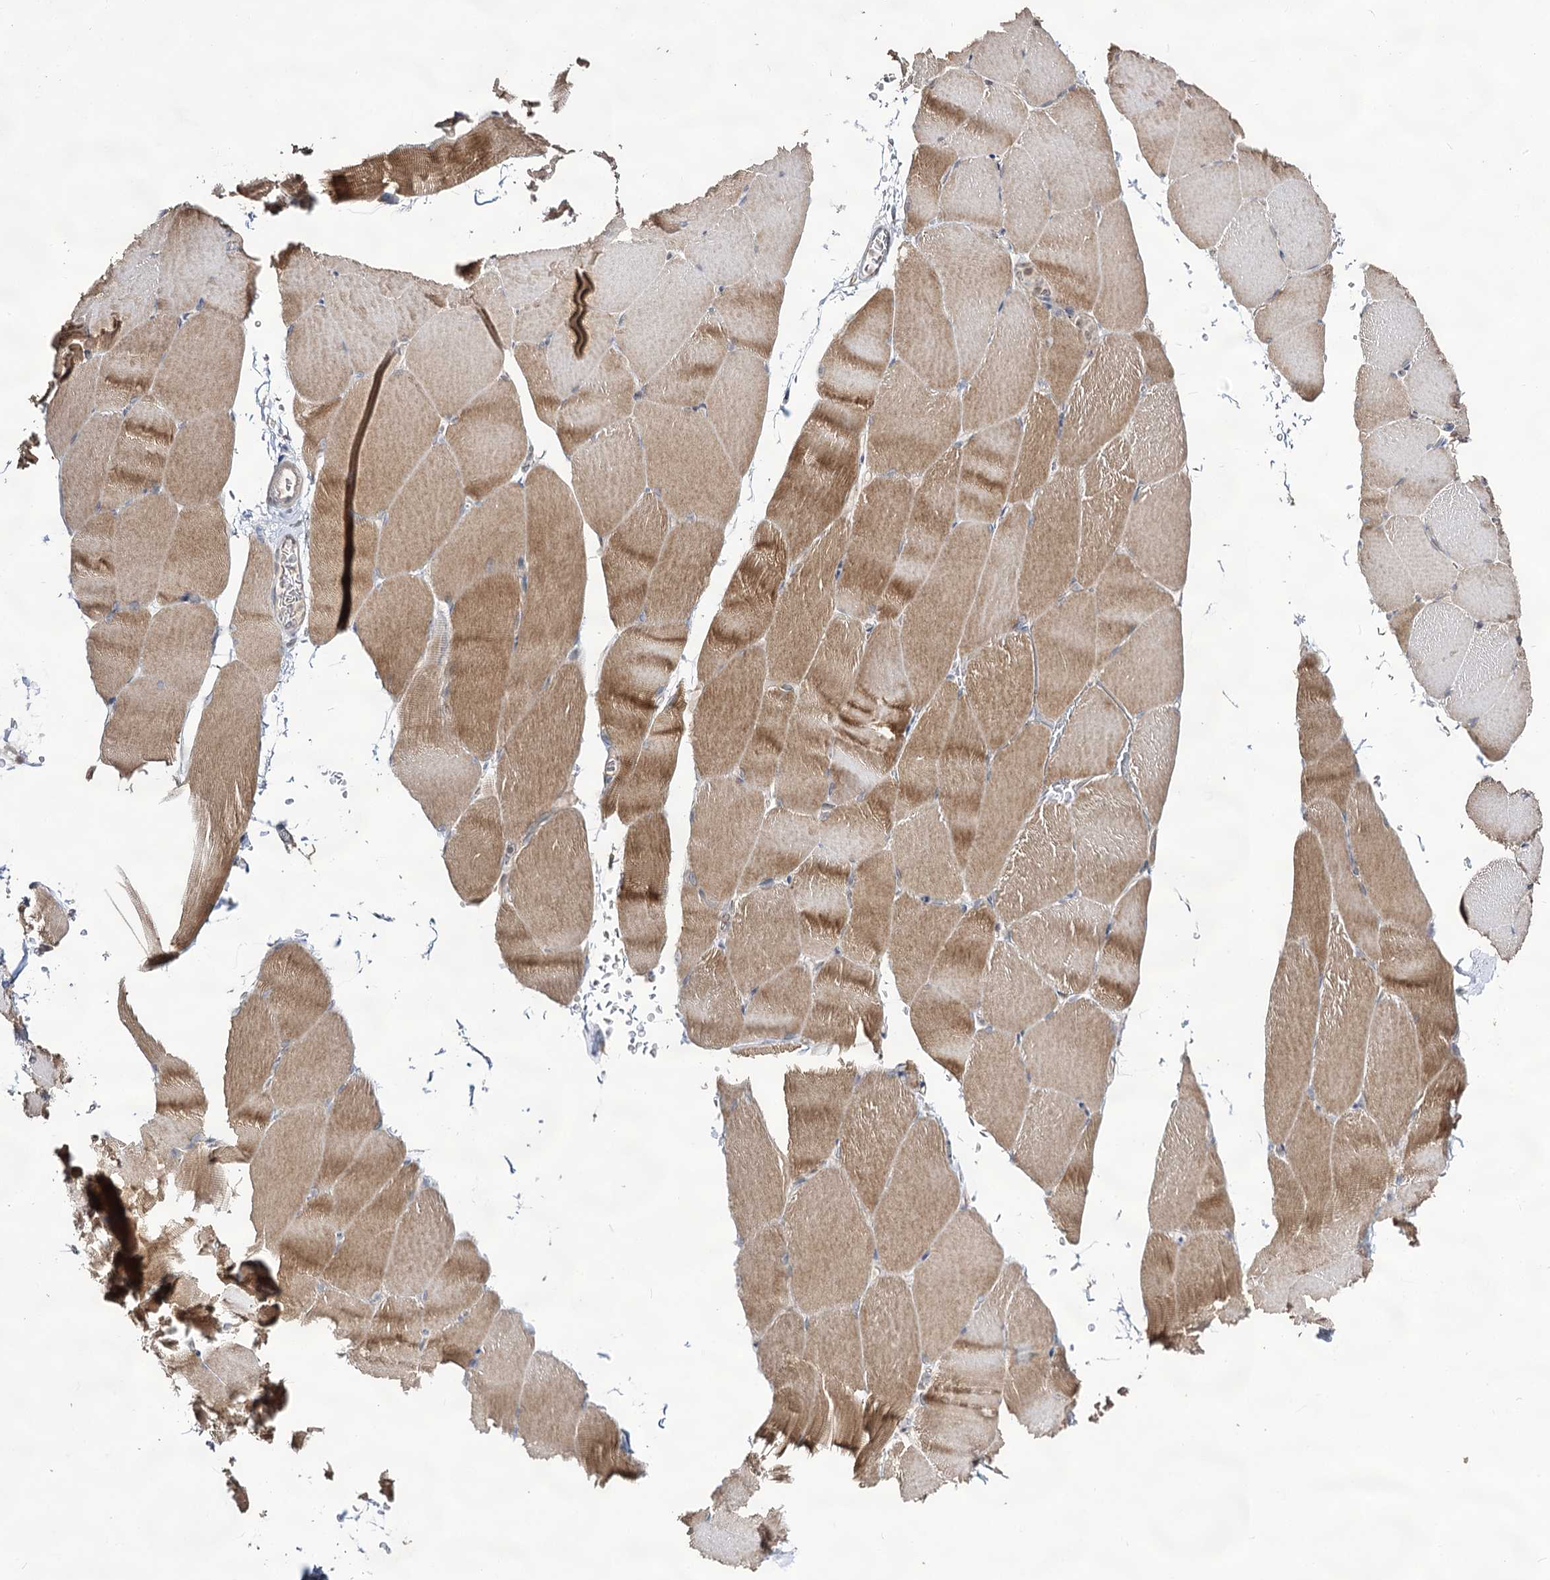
{"staining": {"intensity": "moderate", "quantity": ">75%", "location": "cytoplasmic/membranous"}, "tissue": "skeletal muscle", "cell_type": "Myocytes", "image_type": "normal", "snomed": [{"axis": "morphology", "description": "Normal tissue, NOS"}, {"axis": "topography", "description": "Skeletal muscle"}, {"axis": "topography", "description": "Parathyroid gland"}], "caption": "Protein expression analysis of normal skeletal muscle shows moderate cytoplasmic/membranous staining in about >75% of myocytes.", "gene": "ACTR6", "patient": {"sex": "female", "age": 37}}